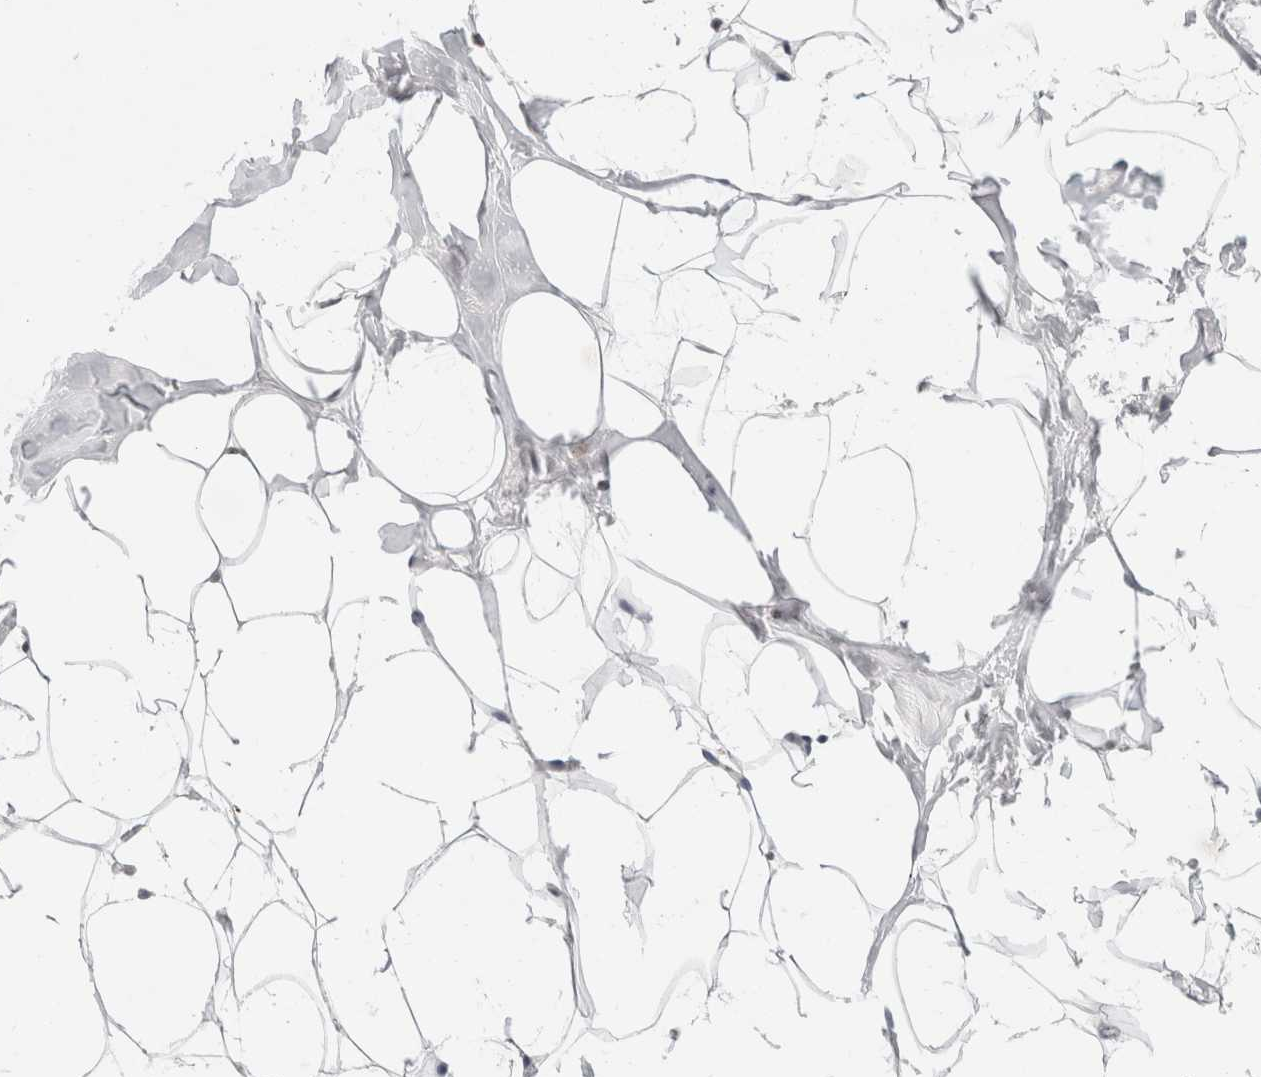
{"staining": {"intensity": "weak", "quantity": ">75%", "location": "nuclear"}, "tissue": "adipose tissue", "cell_type": "Adipocytes", "image_type": "normal", "snomed": [{"axis": "morphology", "description": "Normal tissue, NOS"}, {"axis": "morphology", "description": "Fibrosis, NOS"}, {"axis": "topography", "description": "Breast"}, {"axis": "topography", "description": "Adipose tissue"}], "caption": "Immunohistochemistry photomicrograph of benign human adipose tissue stained for a protein (brown), which reveals low levels of weak nuclear expression in about >75% of adipocytes.", "gene": "SENP6", "patient": {"sex": "female", "age": 39}}